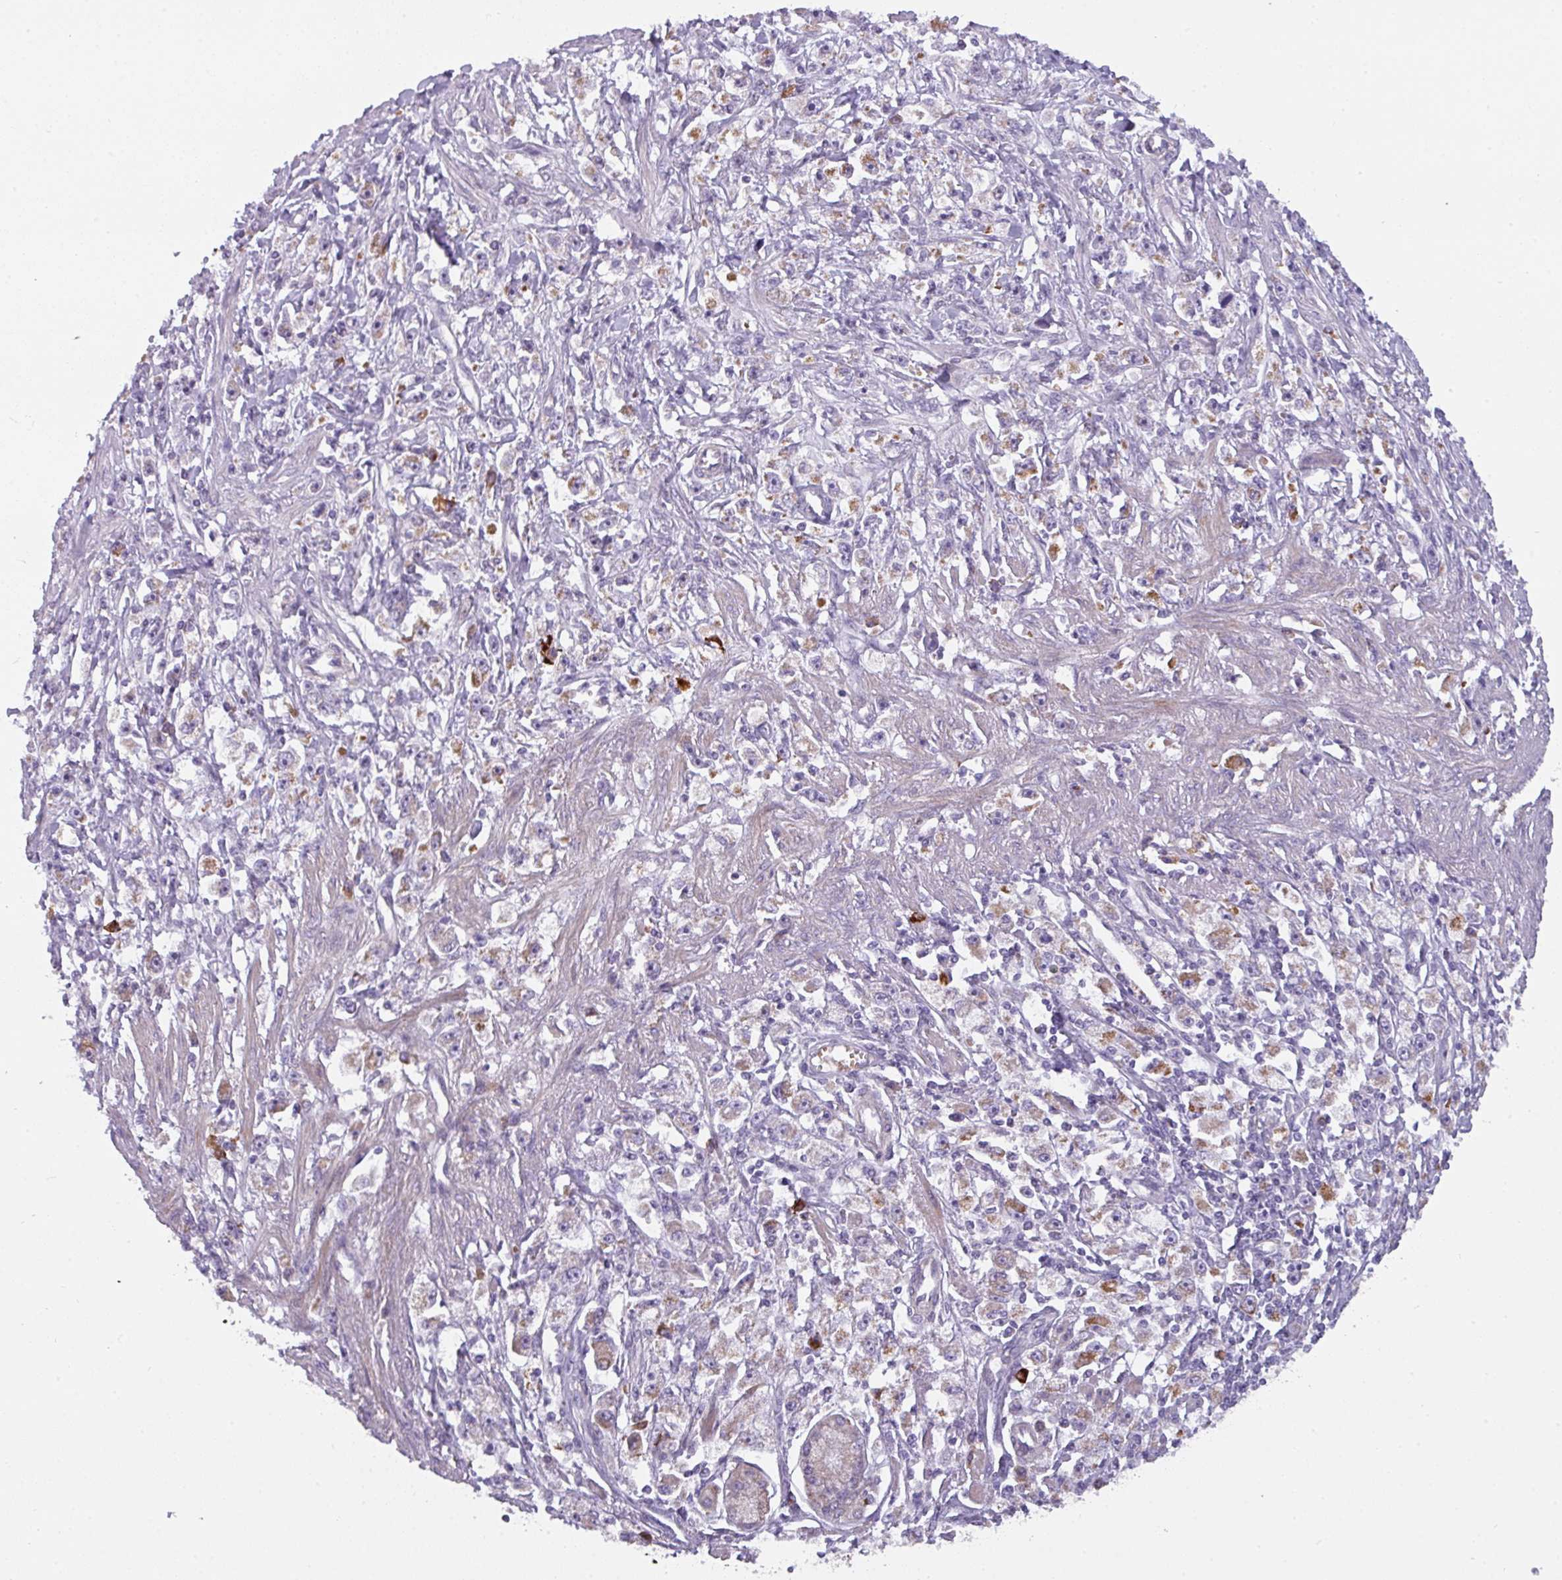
{"staining": {"intensity": "negative", "quantity": "none", "location": "none"}, "tissue": "stomach cancer", "cell_type": "Tumor cells", "image_type": "cancer", "snomed": [{"axis": "morphology", "description": "Adenocarcinoma, NOS"}, {"axis": "topography", "description": "Stomach"}], "caption": "Stomach cancer (adenocarcinoma) stained for a protein using immunohistochemistry (IHC) reveals no staining tumor cells.", "gene": "C2orf68", "patient": {"sex": "female", "age": 59}}